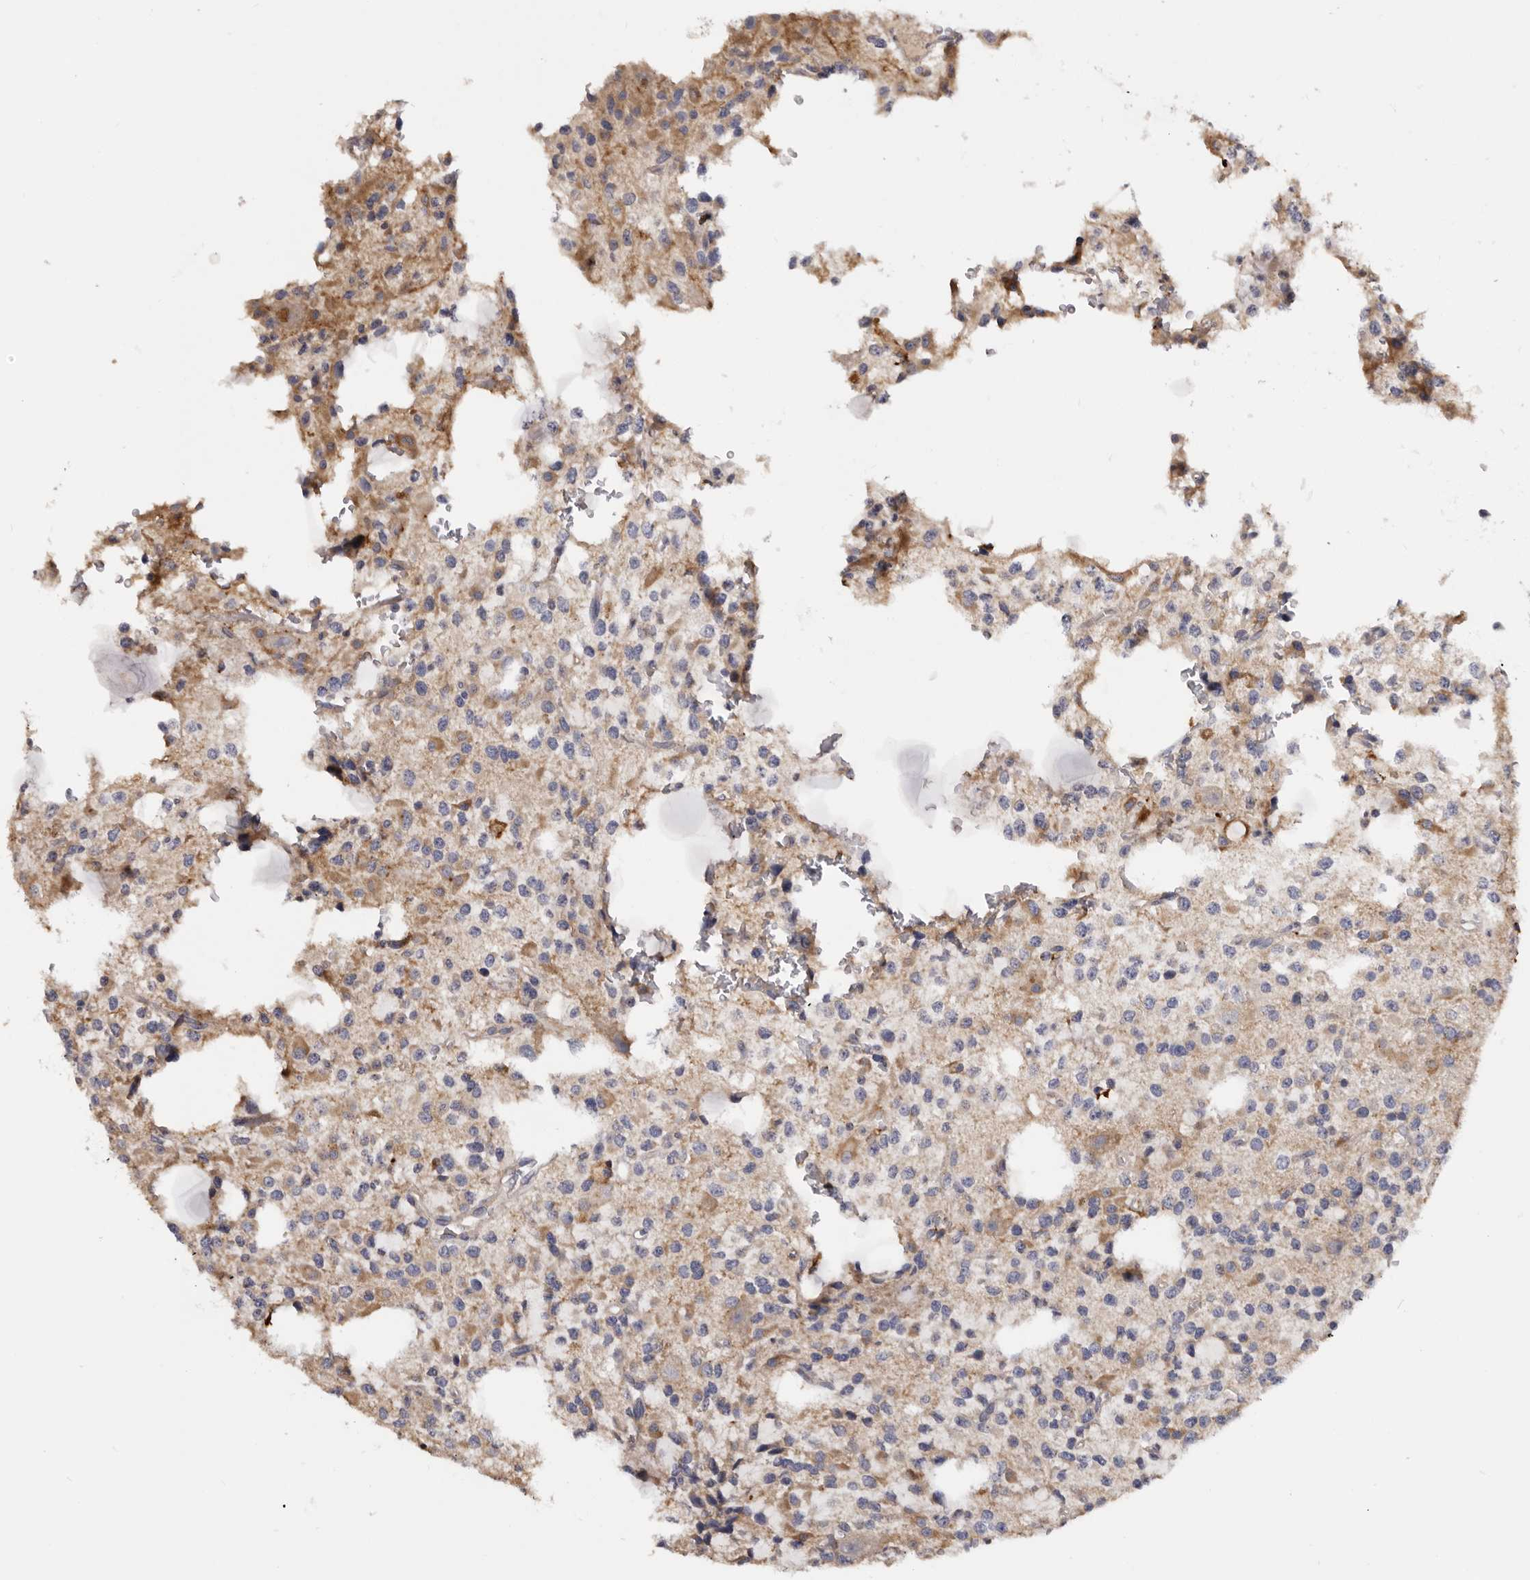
{"staining": {"intensity": "weak", "quantity": ">75%", "location": "cytoplasmic/membranous"}, "tissue": "glioma", "cell_type": "Tumor cells", "image_type": "cancer", "snomed": [{"axis": "morphology", "description": "Glioma, malignant, High grade"}, {"axis": "topography", "description": "Brain"}], "caption": "Protein staining of glioma tissue exhibits weak cytoplasmic/membranous staining in about >75% of tumor cells. (DAB = brown stain, brightfield microscopy at high magnification).", "gene": "DAP", "patient": {"sex": "female", "age": 62}}